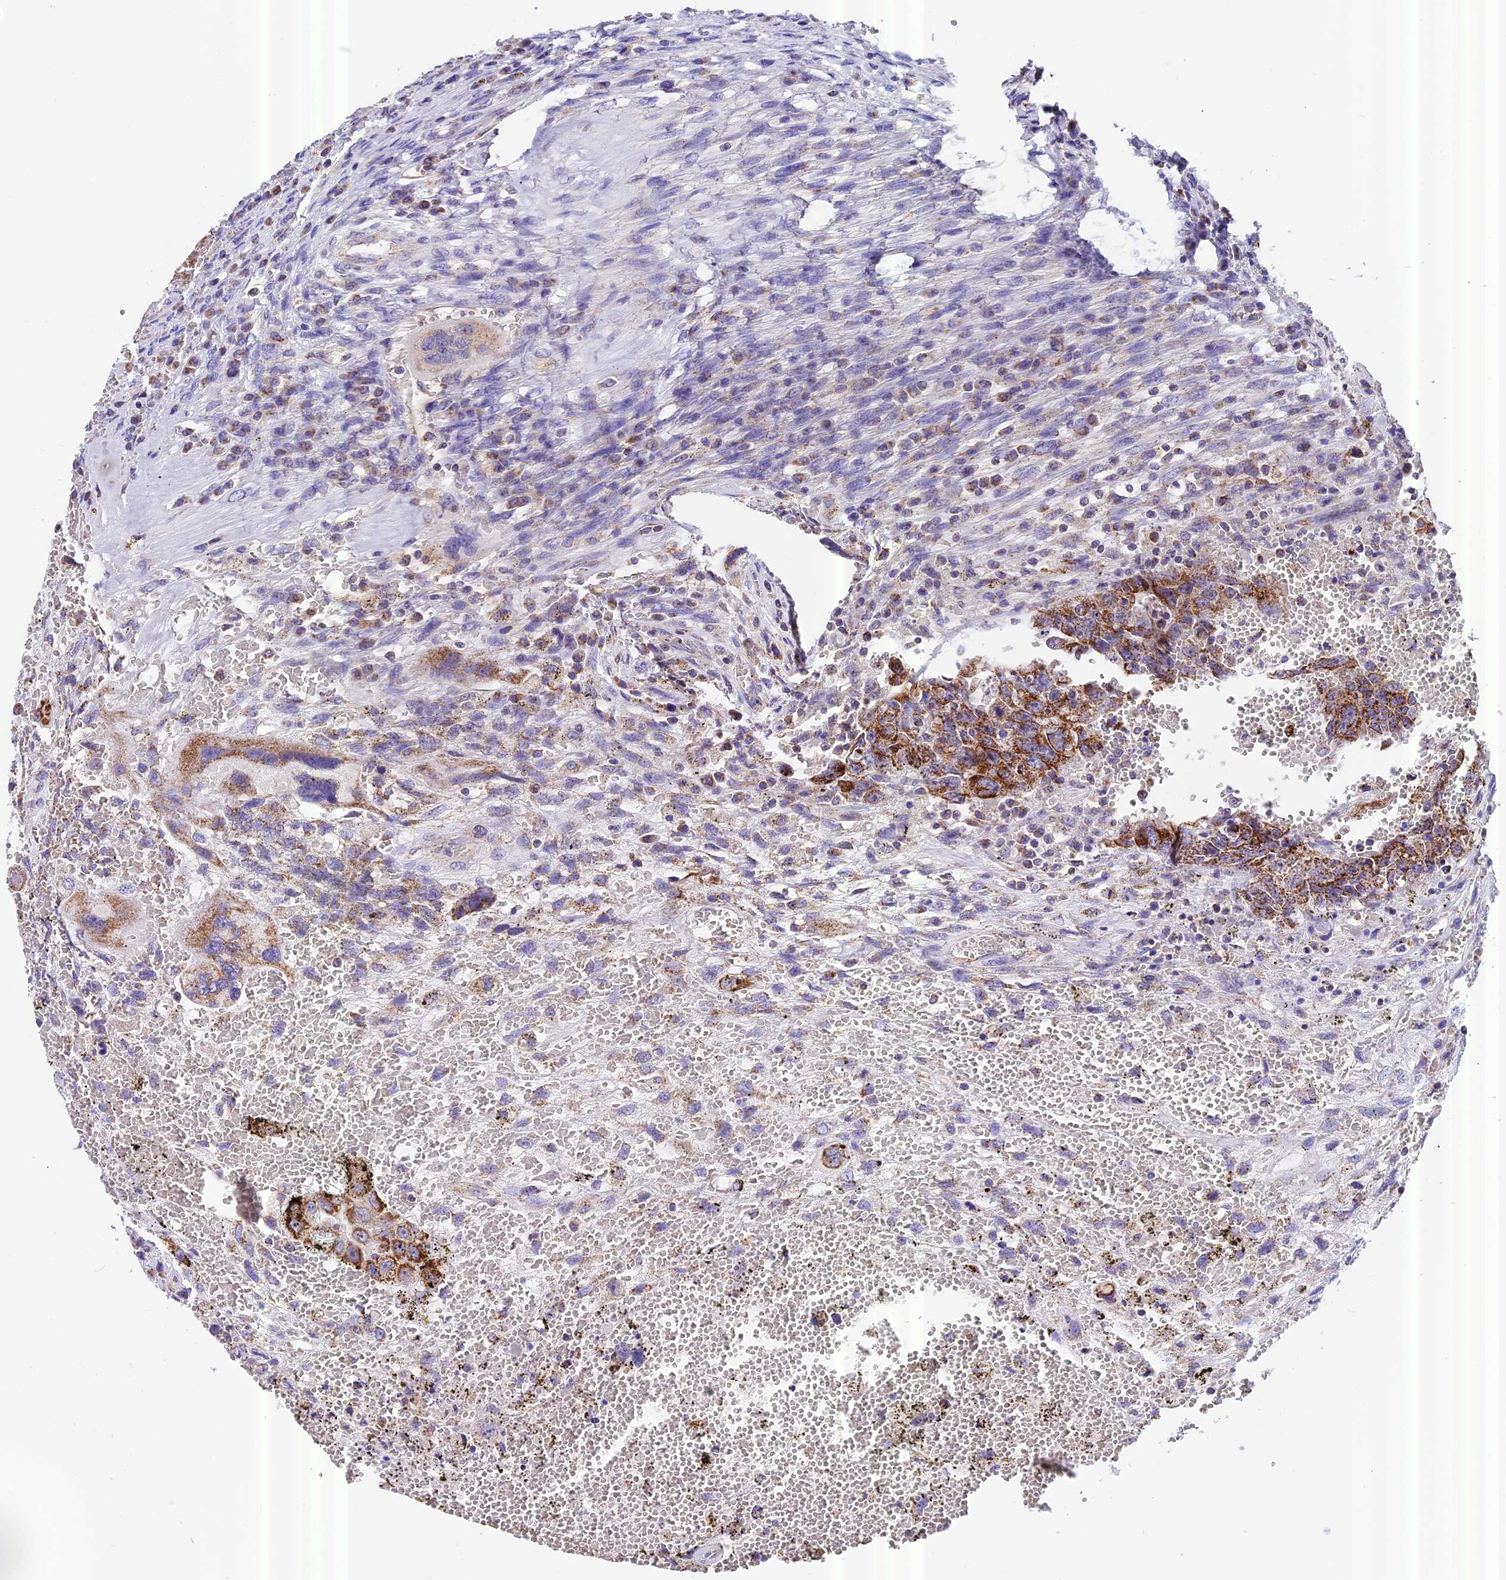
{"staining": {"intensity": "strong", "quantity": ">75%", "location": "cytoplasmic/membranous"}, "tissue": "testis cancer", "cell_type": "Tumor cells", "image_type": "cancer", "snomed": [{"axis": "morphology", "description": "Carcinoma, Embryonal, NOS"}, {"axis": "topography", "description": "Testis"}], "caption": "This is a histology image of immunohistochemistry staining of embryonal carcinoma (testis), which shows strong staining in the cytoplasmic/membranous of tumor cells.", "gene": "MGME1", "patient": {"sex": "male", "age": 26}}